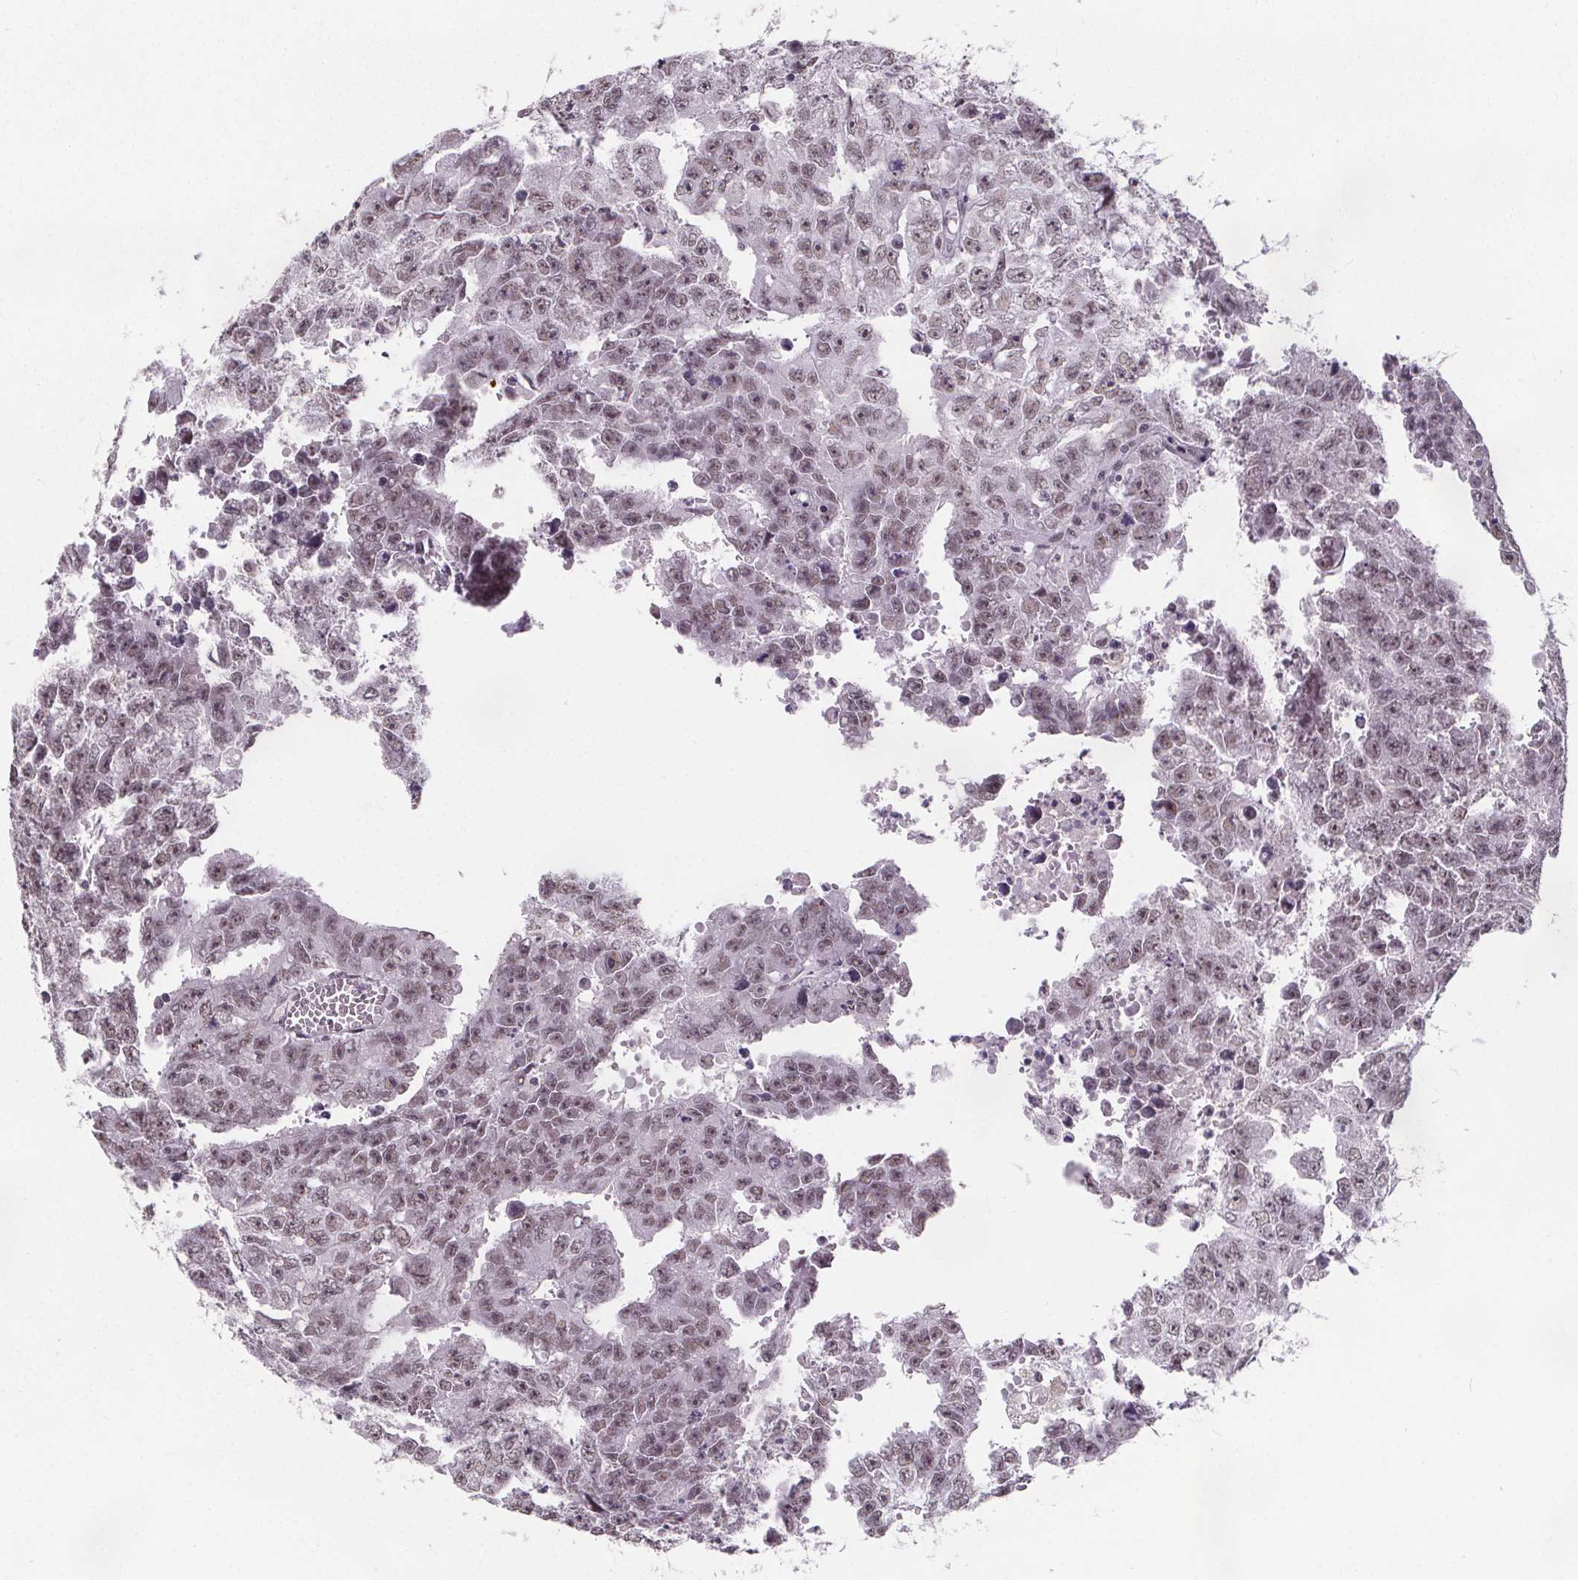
{"staining": {"intensity": "moderate", "quantity": ">75%", "location": "nuclear"}, "tissue": "testis cancer", "cell_type": "Tumor cells", "image_type": "cancer", "snomed": [{"axis": "morphology", "description": "Carcinoma, Embryonal, NOS"}, {"axis": "morphology", "description": "Teratoma, malignant, NOS"}, {"axis": "topography", "description": "Testis"}], "caption": "DAB immunohistochemical staining of testis cancer (embryonal carcinoma) shows moderate nuclear protein positivity in about >75% of tumor cells.", "gene": "ZNF572", "patient": {"sex": "male", "age": 24}}